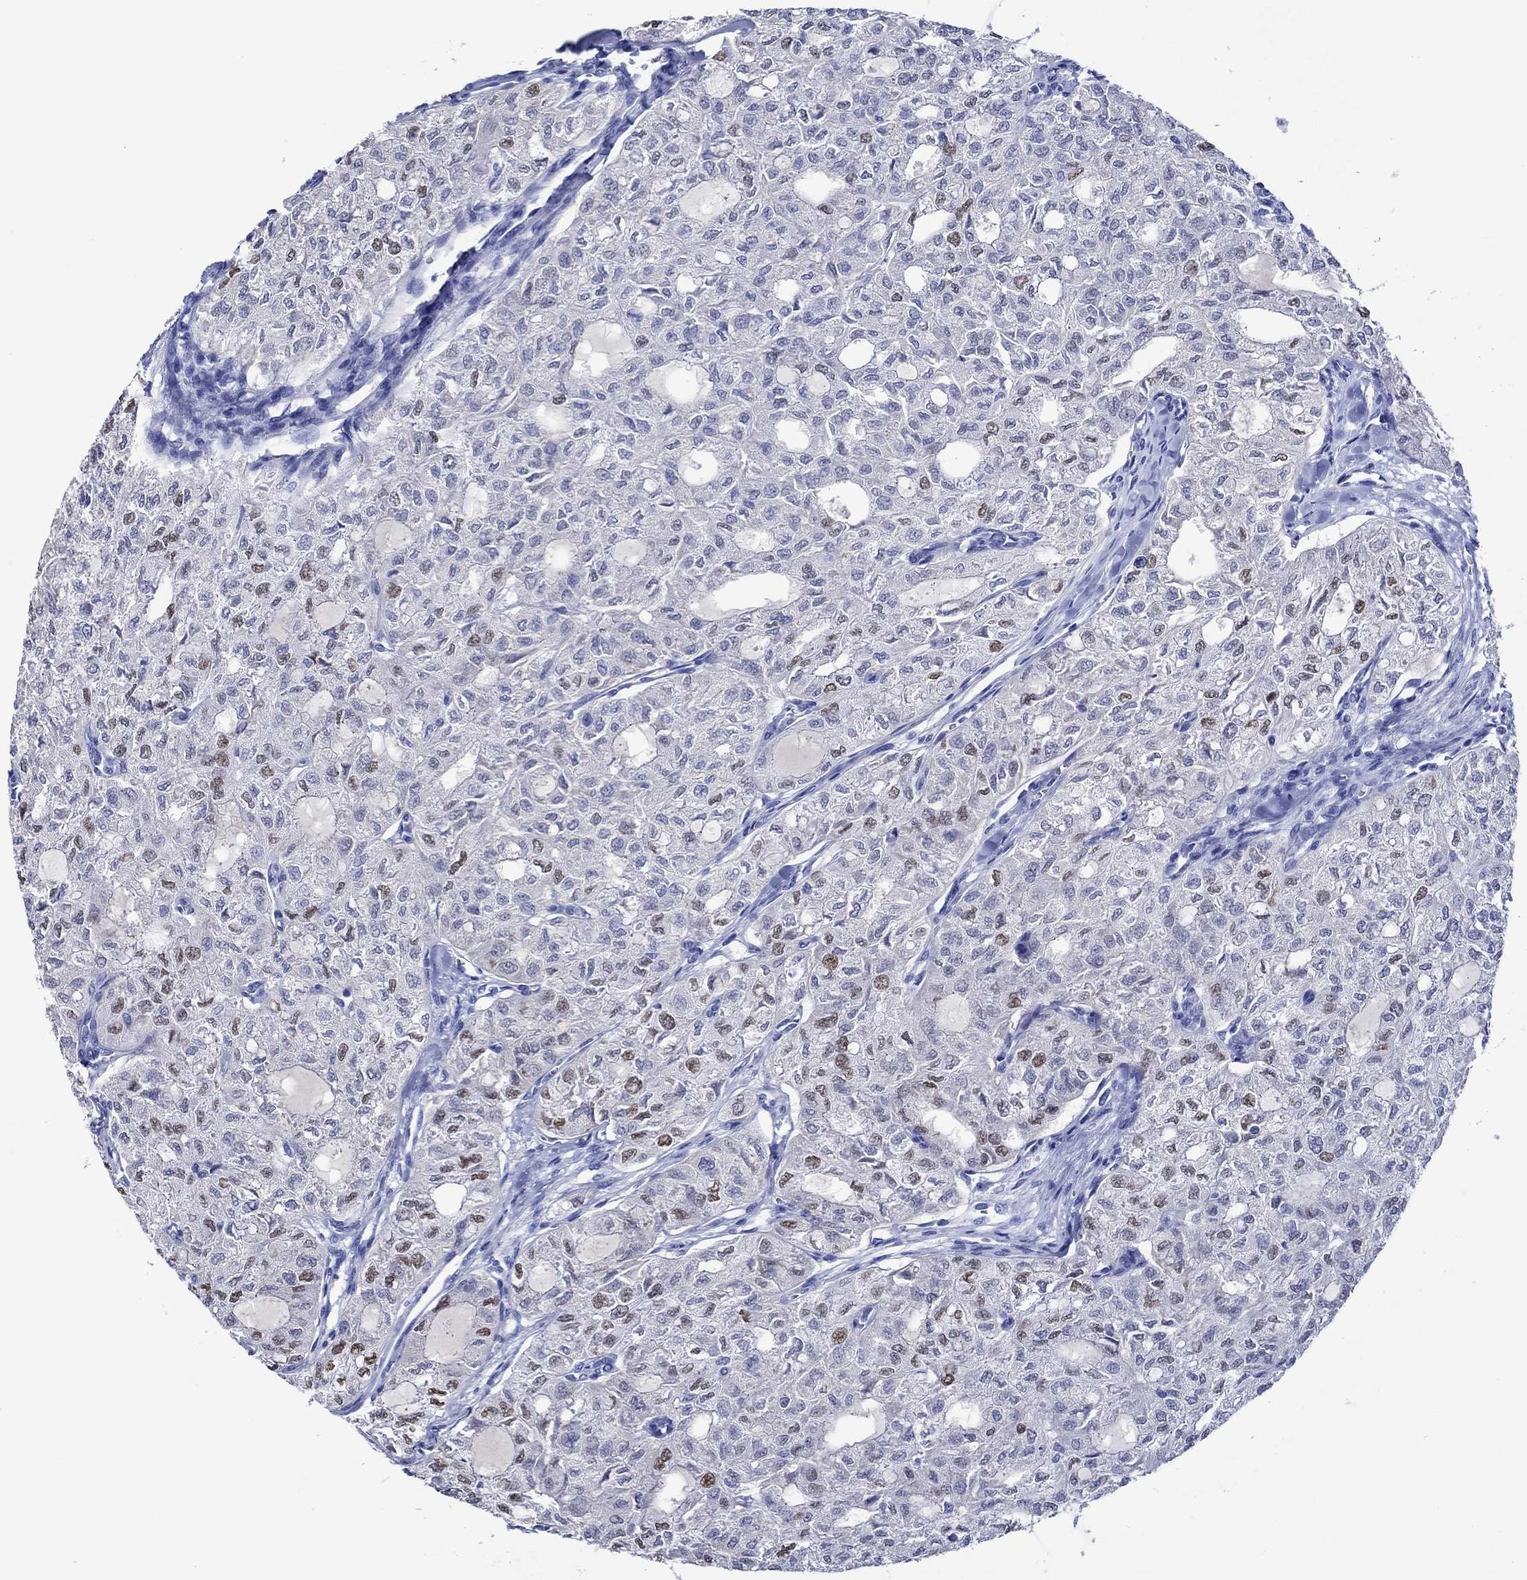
{"staining": {"intensity": "moderate", "quantity": "25%-75%", "location": "nuclear"}, "tissue": "thyroid cancer", "cell_type": "Tumor cells", "image_type": "cancer", "snomed": [{"axis": "morphology", "description": "Follicular adenoma carcinoma, NOS"}, {"axis": "topography", "description": "Thyroid gland"}], "caption": "Follicular adenoma carcinoma (thyroid) stained with a brown dye reveals moderate nuclear positive positivity in about 25%-75% of tumor cells.", "gene": "KLHL35", "patient": {"sex": "male", "age": 75}}